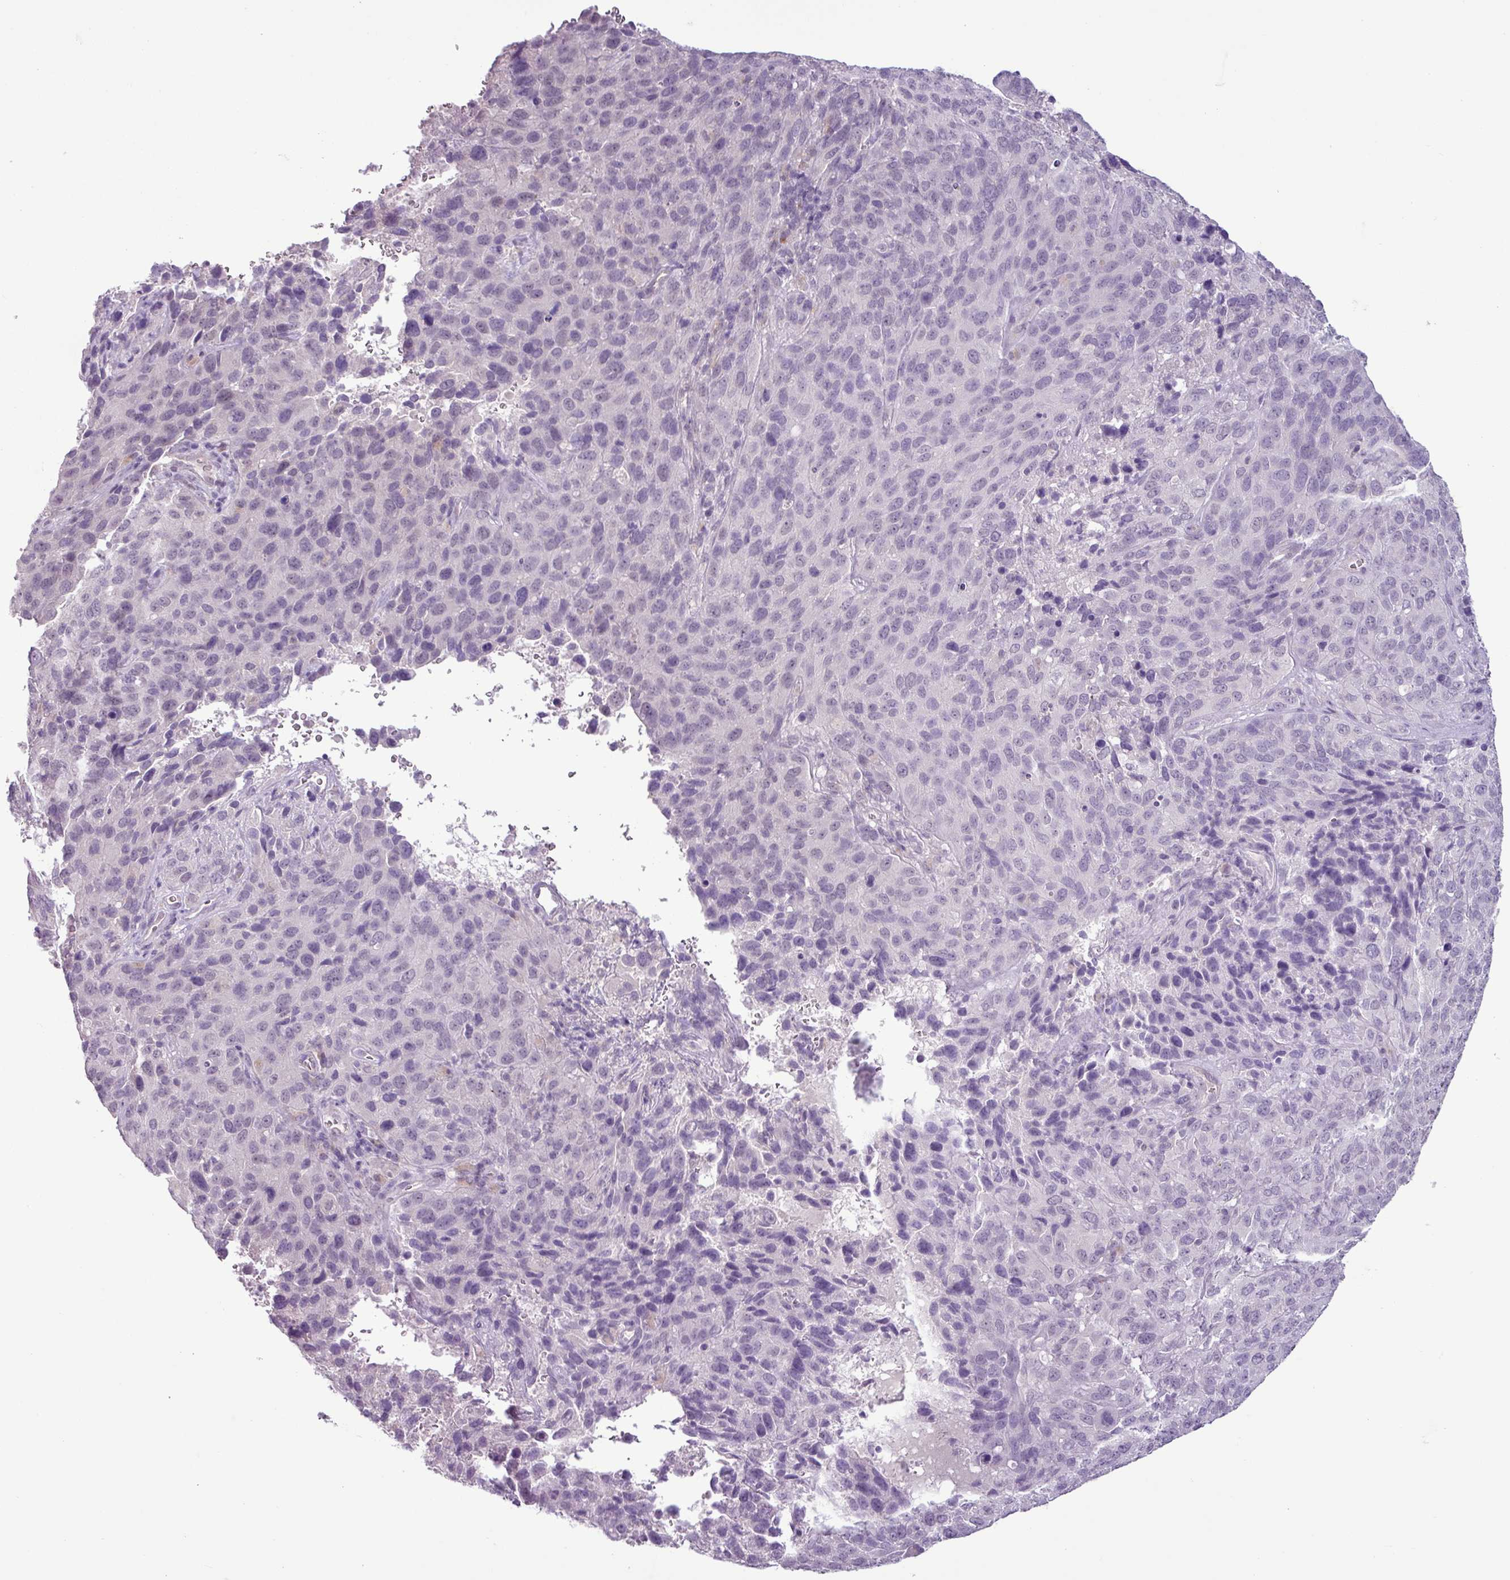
{"staining": {"intensity": "negative", "quantity": "none", "location": "none"}, "tissue": "cervical cancer", "cell_type": "Tumor cells", "image_type": "cancer", "snomed": [{"axis": "morphology", "description": "Squamous cell carcinoma, NOS"}, {"axis": "topography", "description": "Cervix"}], "caption": "Cervical cancer stained for a protein using IHC demonstrates no expression tumor cells.", "gene": "C9orf24", "patient": {"sex": "female", "age": 51}}